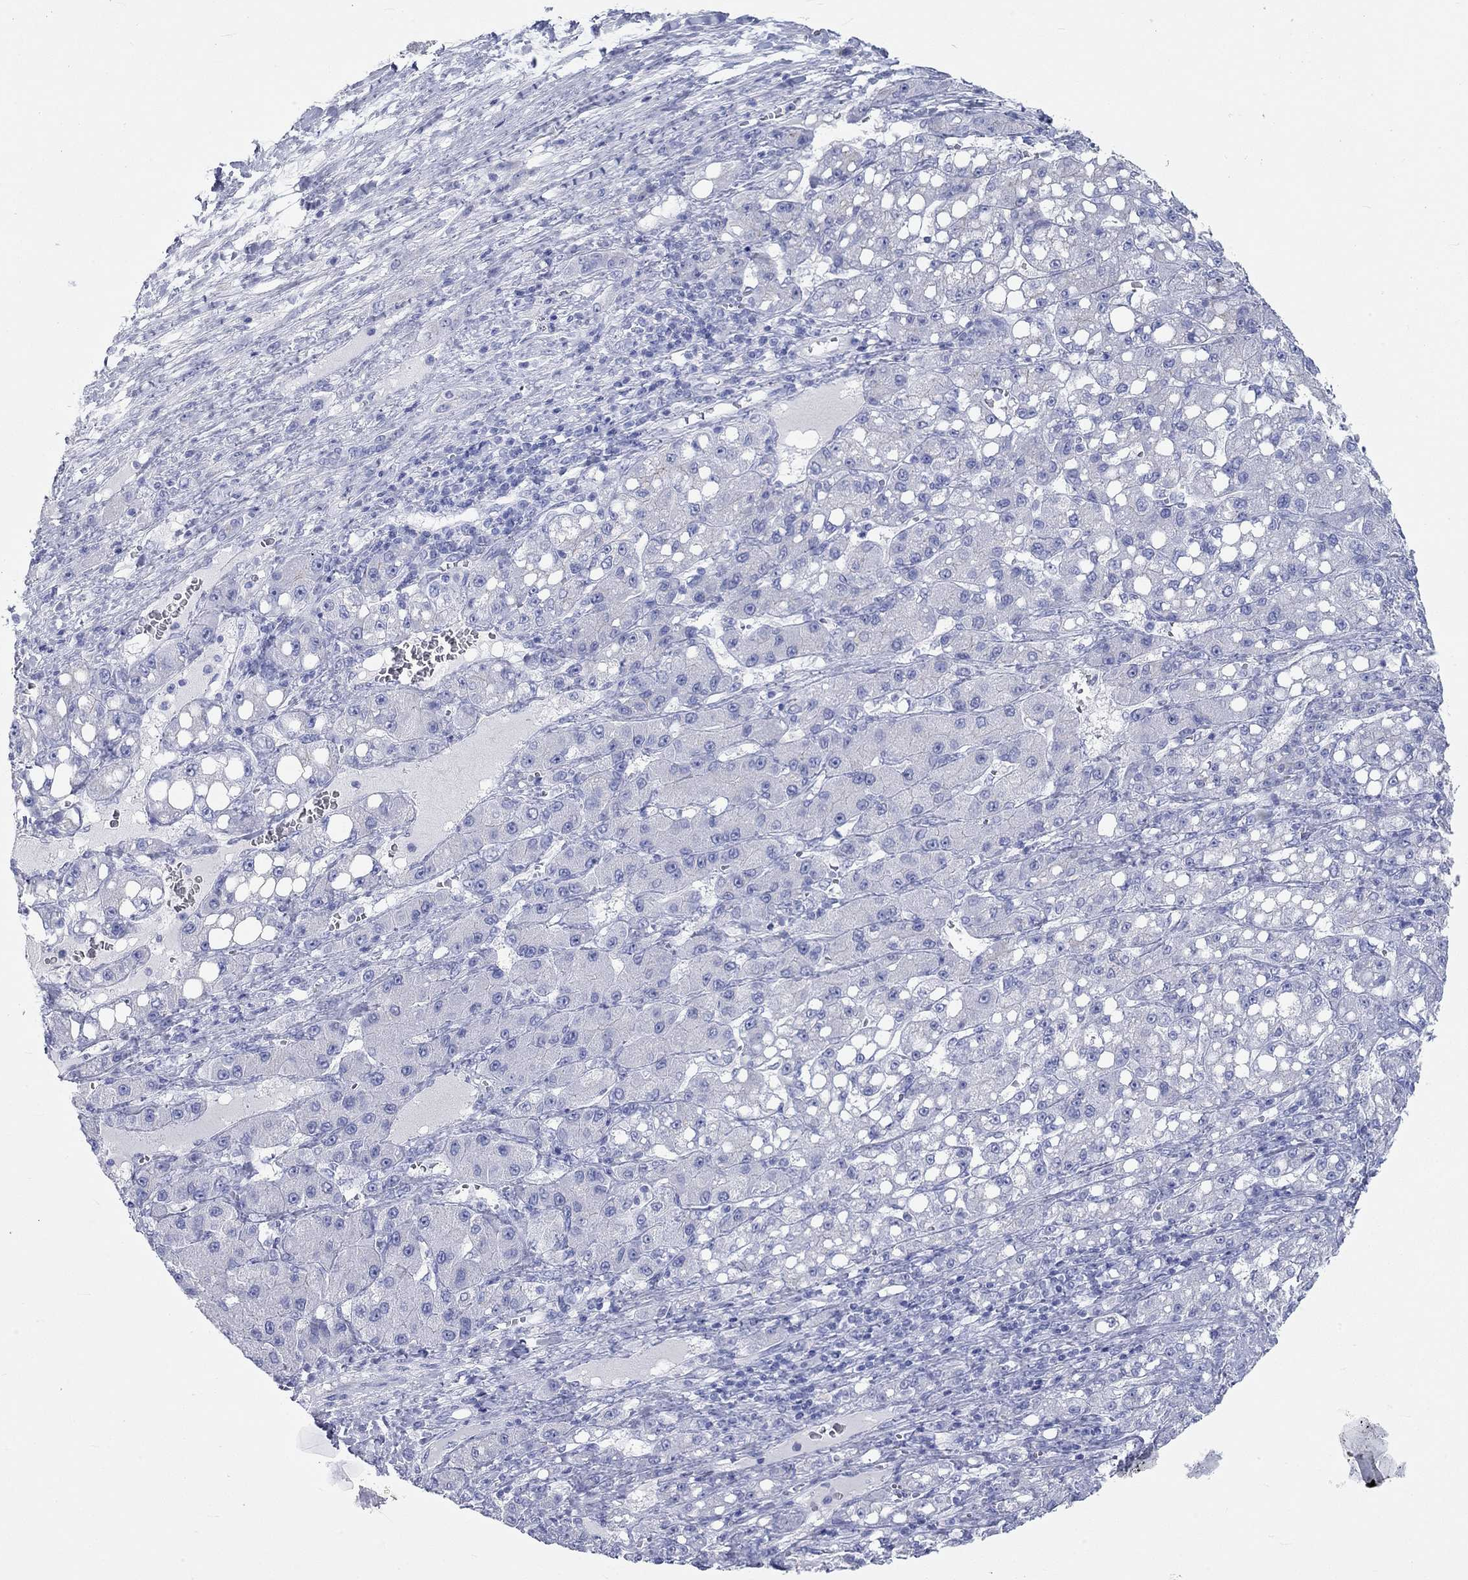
{"staining": {"intensity": "negative", "quantity": "none", "location": "none"}, "tissue": "liver cancer", "cell_type": "Tumor cells", "image_type": "cancer", "snomed": [{"axis": "morphology", "description": "Carcinoma, Hepatocellular, NOS"}, {"axis": "topography", "description": "Liver"}], "caption": "Immunohistochemical staining of liver cancer (hepatocellular carcinoma) exhibits no significant positivity in tumor cells. Nuclei are stained in blue.", "gene": "SPATA9", "patient": {"sex": "female", "age": 65}}